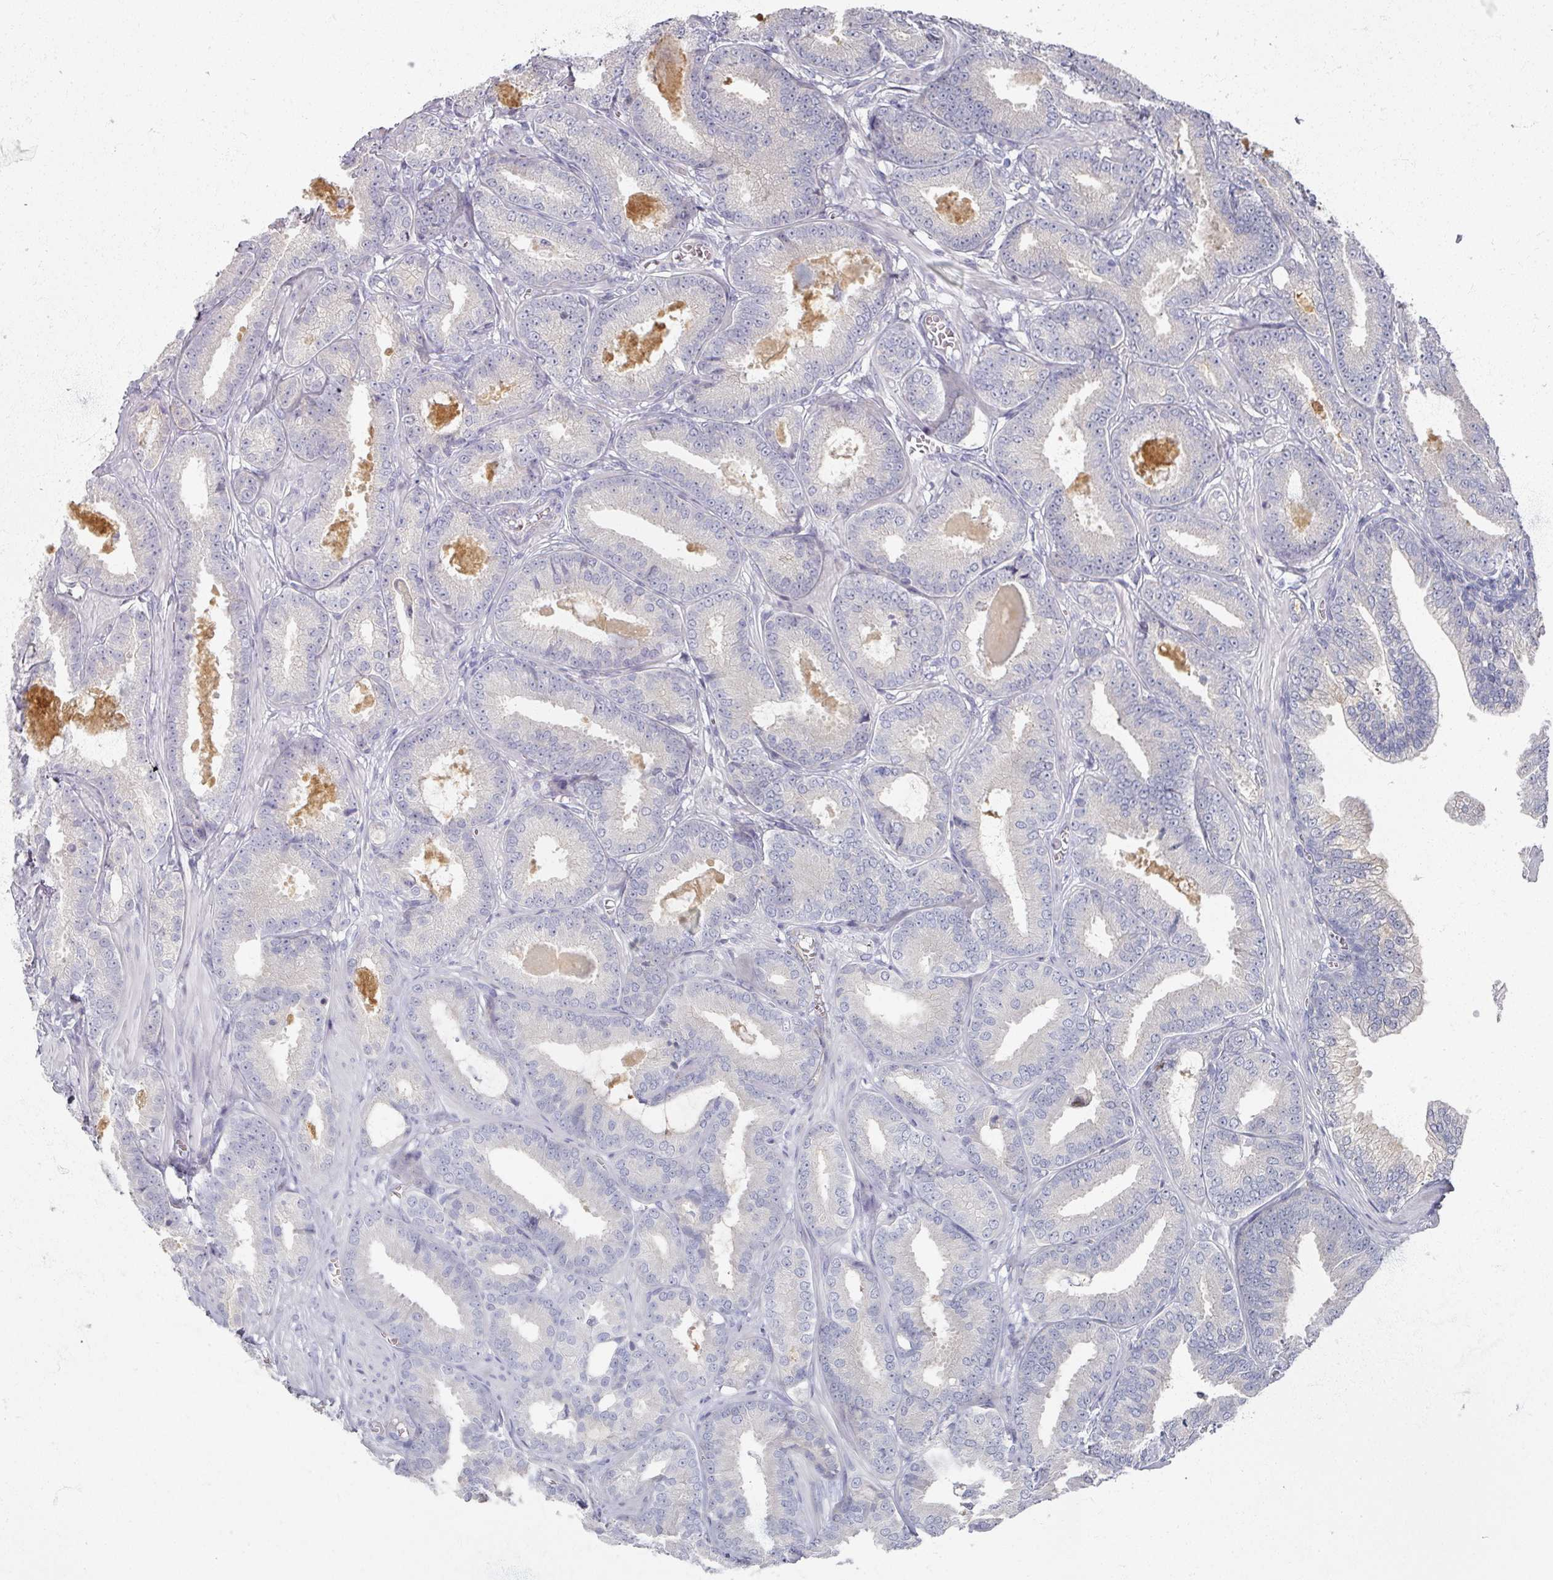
{"staining": {"intensity": "negative", "quantity": "none", "location": "none"}, "tissue": "prostate cancer", "cell_type": "Tumor cells", "image_type": "cancer", "snomed": [{"axis": "morphology", "description": "Adenocarcinoma, High grade"}, {"axis": "topography", "description": "Prostate"}], "caption": "DAB immunohistochemical staining of prostate cancer (adenocarcinoma (high-grade)) exhibits no significant expression in tumor cells. The staining was performed using DAB to visualize the protein expression in brown, while the nuclei were stained in blue with hematoxylin (Magnification: 20x).", "gene": "TTYH3", "patient": {"sex": "male", "age": 71}}